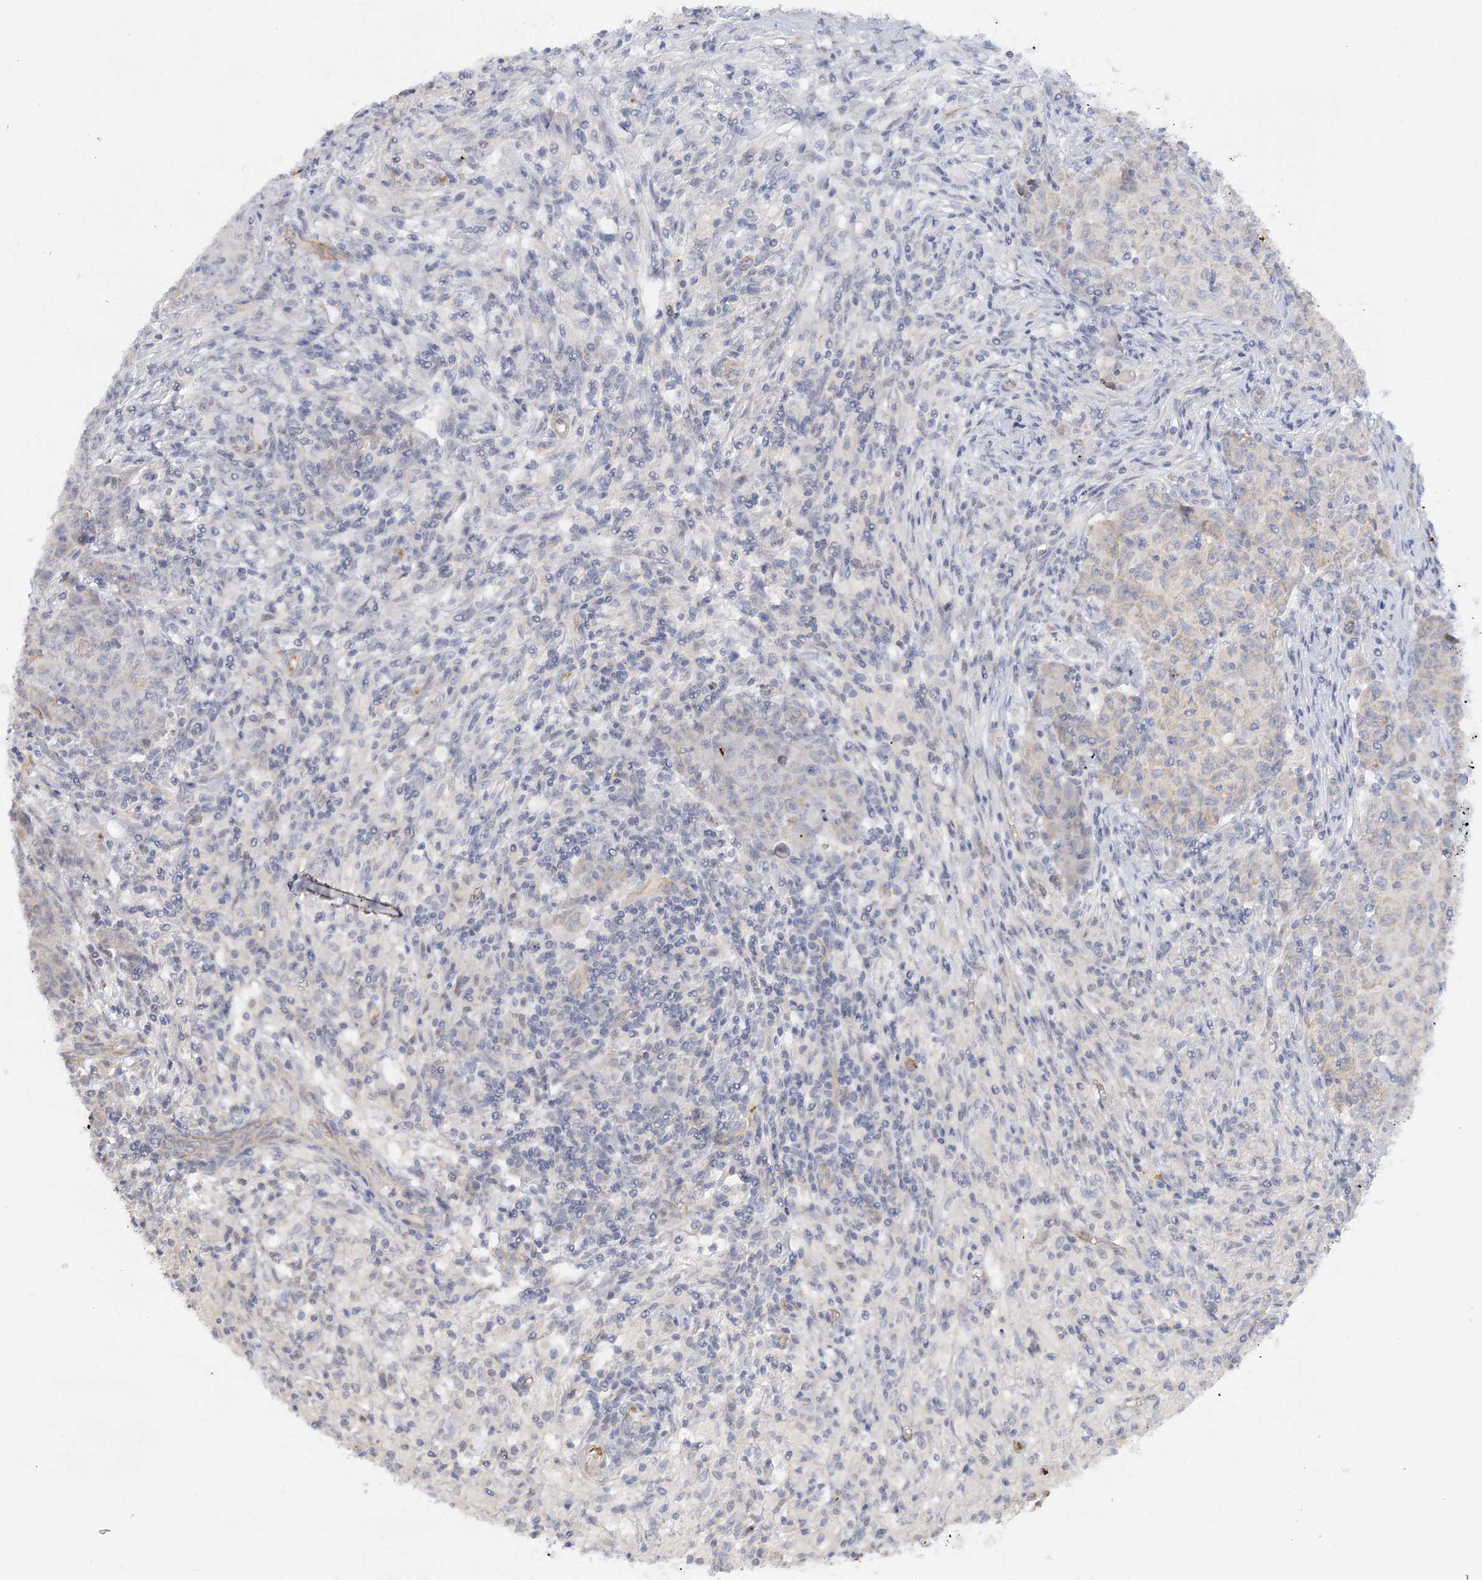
{"staining": {"intensity": "negative", "quantity": "none", "location": "none"}, "tissue": "ovarian cancer", "cell_type": "Tumor cells", "image_type": "cancer", "snomed": [{"axis": "morphology", "description": "Carcinoma, endometroid"}, {"axis": "topography", "description": "Ovary"}], "caption": "Immunohistochemistry photomicrograph of neoplastic tissue: human ovarian endometroid carcinoma stained with DAB (3,3'-diaminobenzidine) shows no significant protein positivity in tumor cells.", "gene": "NELL2", "patient": {"sex": "female", "age": 42}}